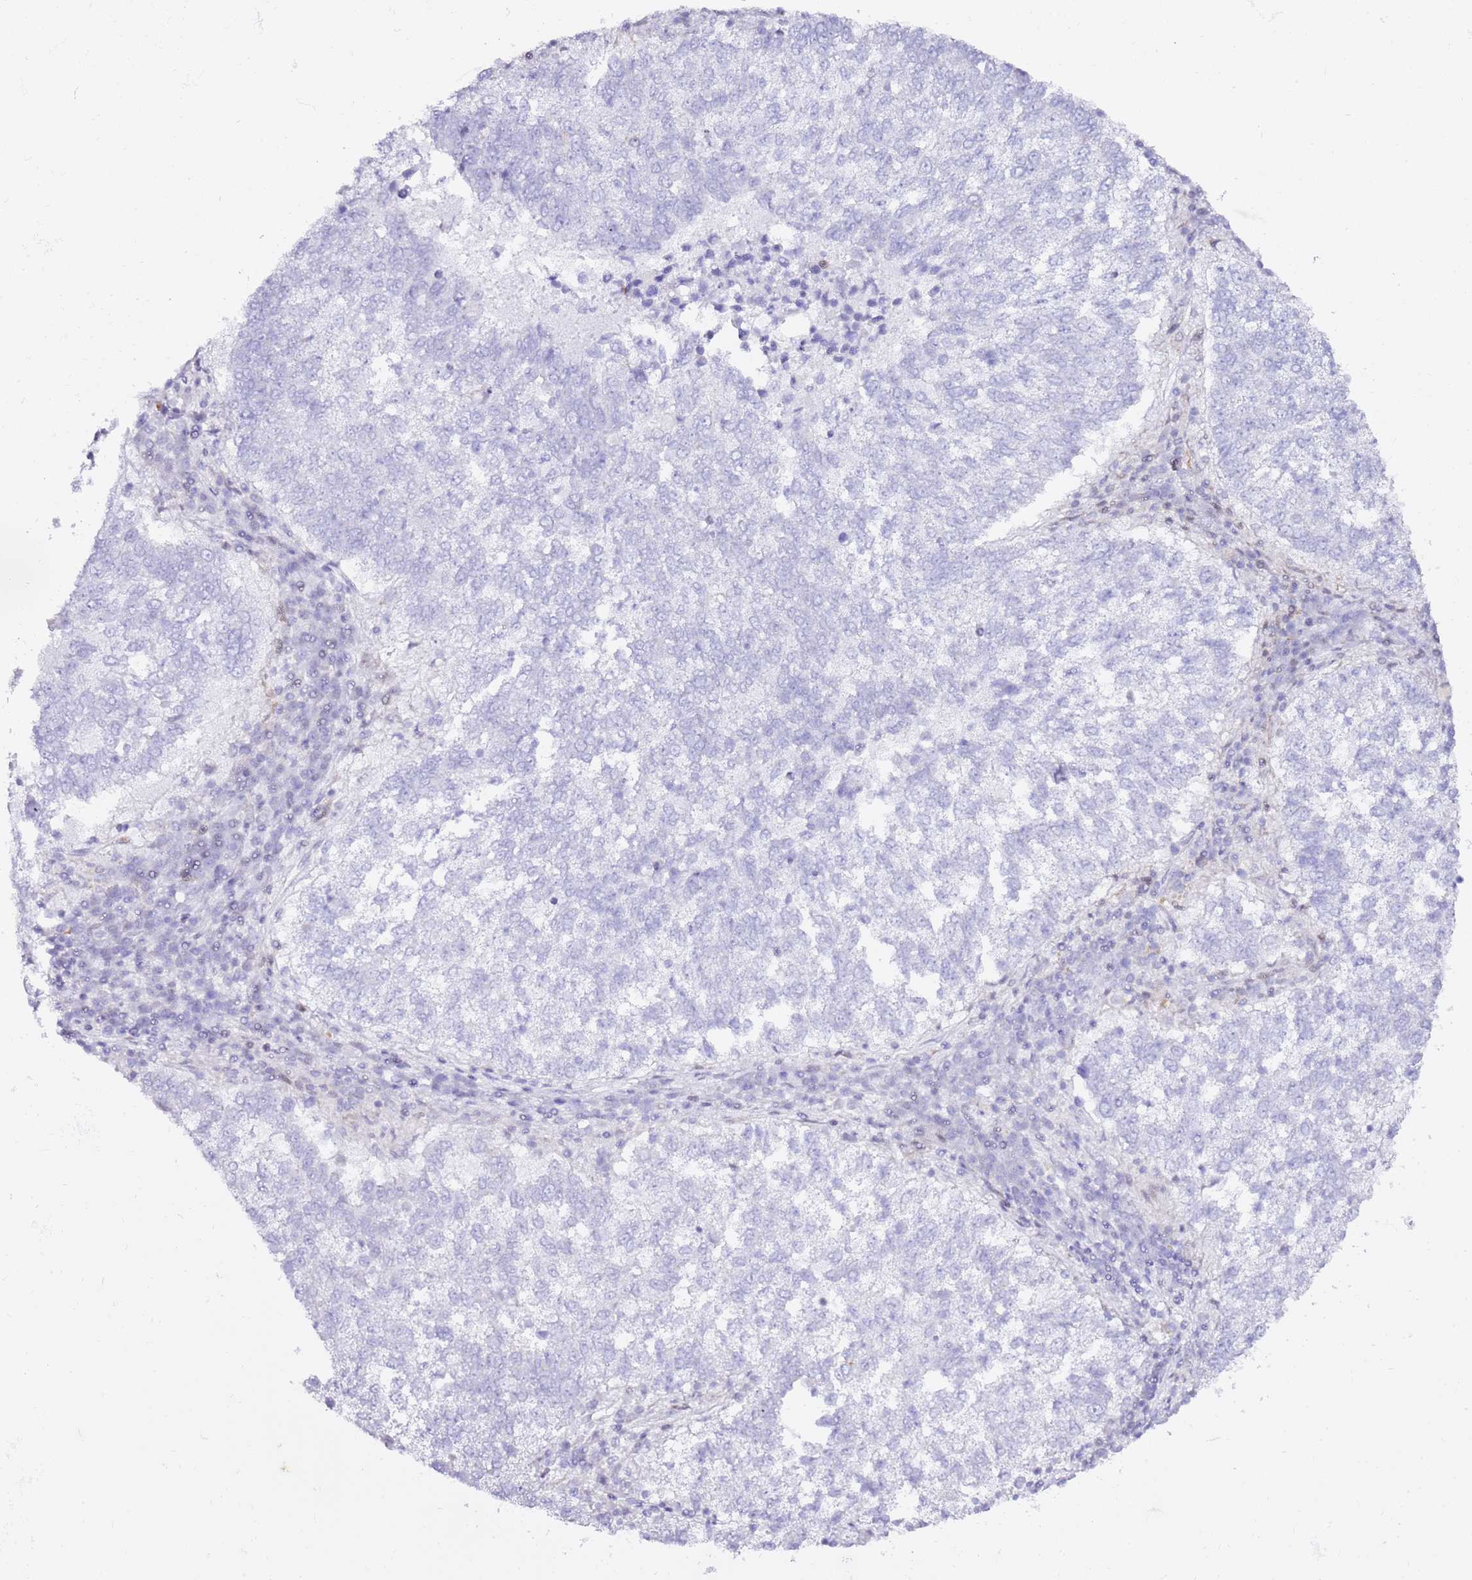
{"staining": {"intensity": "negative", "quantity": "none", "location": "none"}, "tissue": "lung cancer", "cell_type": "Tumor cells", "image_type": "cancer", "snomed": [{"axis": "morphology", "description": "Squamous cell carcinoma, NOS"}, {"axis": "topography", "description": "Lung"}], "caption": "Image shows no significant protein expression in tumor cells of lung squamous cell carcinoma. (DAB immunohistochemistry (IHC), high magnification).", "gene": "GBP2", "patient": {"sex": "male", "age": 73}}